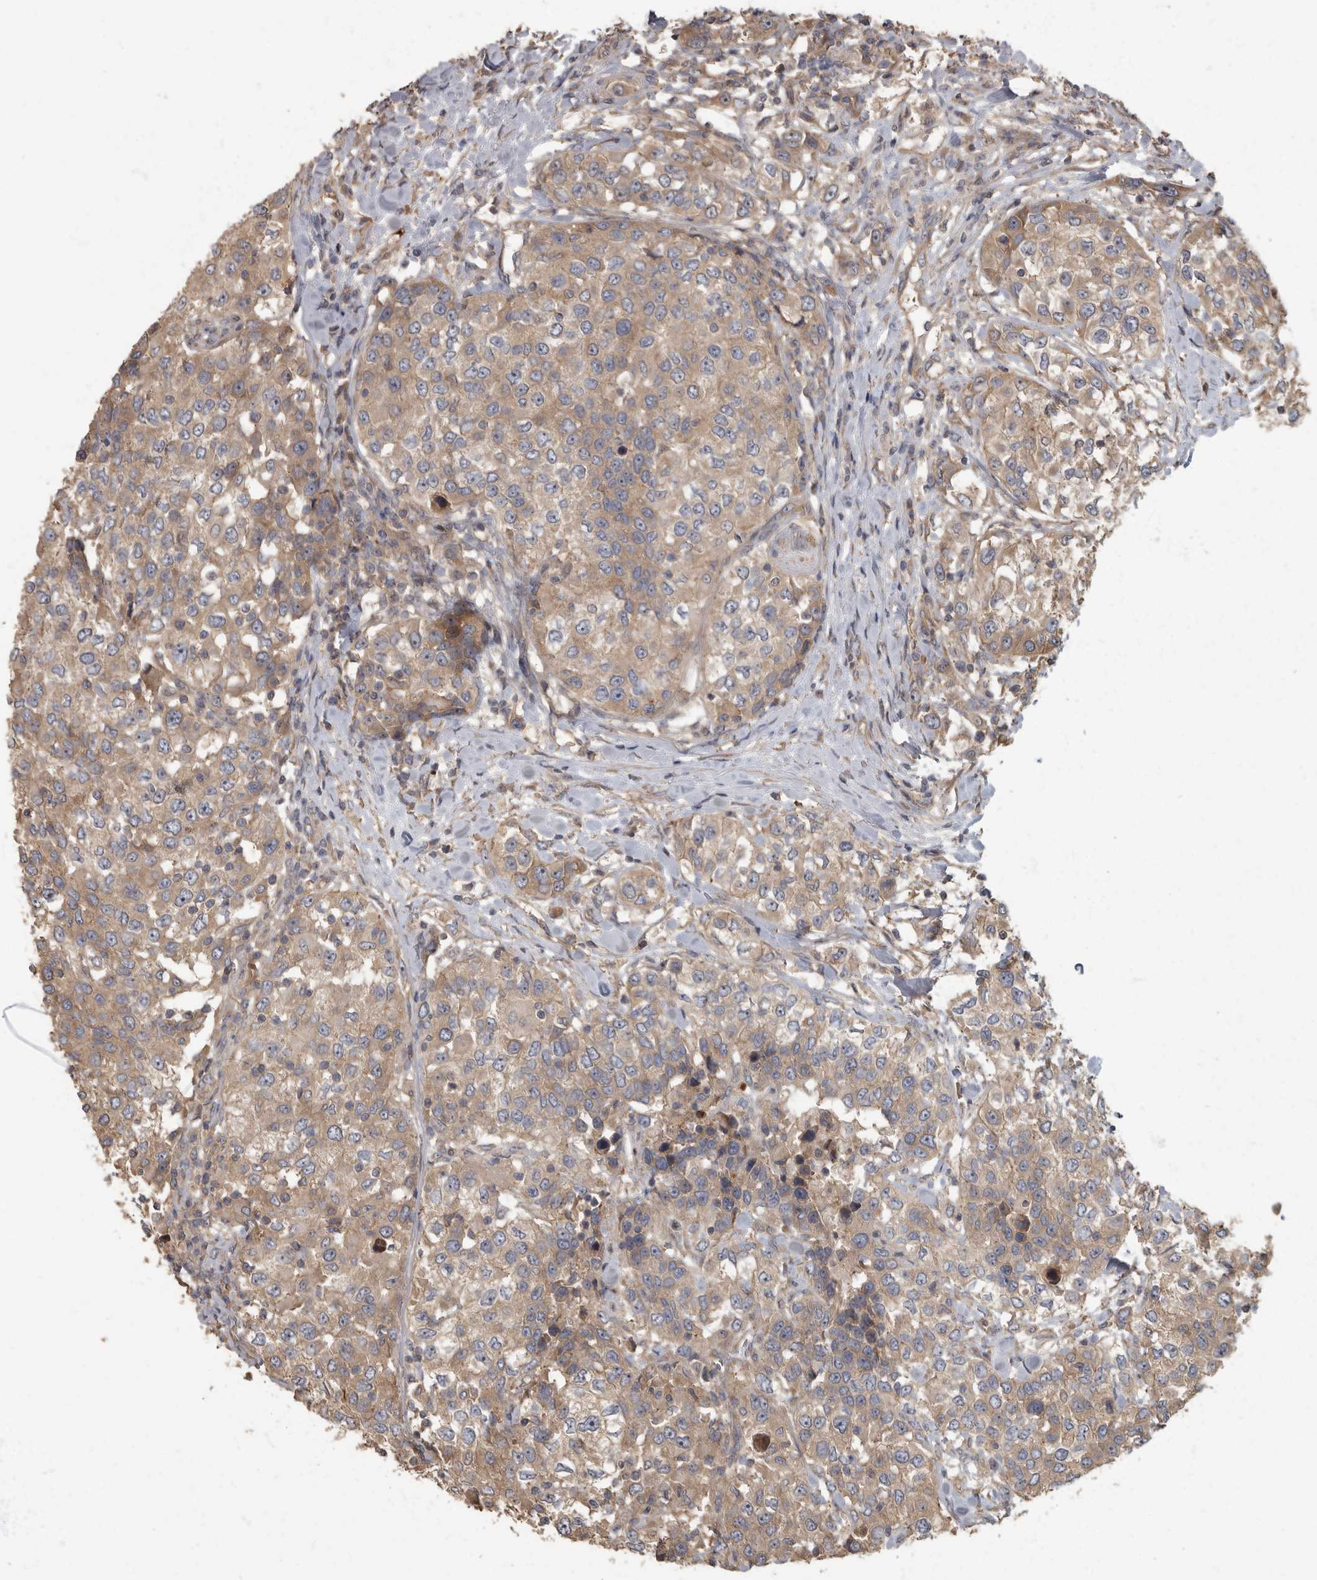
{"staining": {"intensity": "moderate", "quantity": ">75%", "location": "cytoplasmic/membranous"}, "tissue": "urothelial cancer", "cell_type": "Tumor cells", "image_type": "cancer", "snomed": [{"axis": "morphology", "description": "Urothelial carcinoma, High grade"}, {"axis": "topography", "description": "Urinary bladder"}], "caption": "There is medium levels of moderate cytoplasmic/membranous positivity in tumor cells of urothelial cancer, as demonstrated by immunohistochemical staining (brown color).", "gene": "DAAM1", "patient": {"sex": "female", "age": 80}}